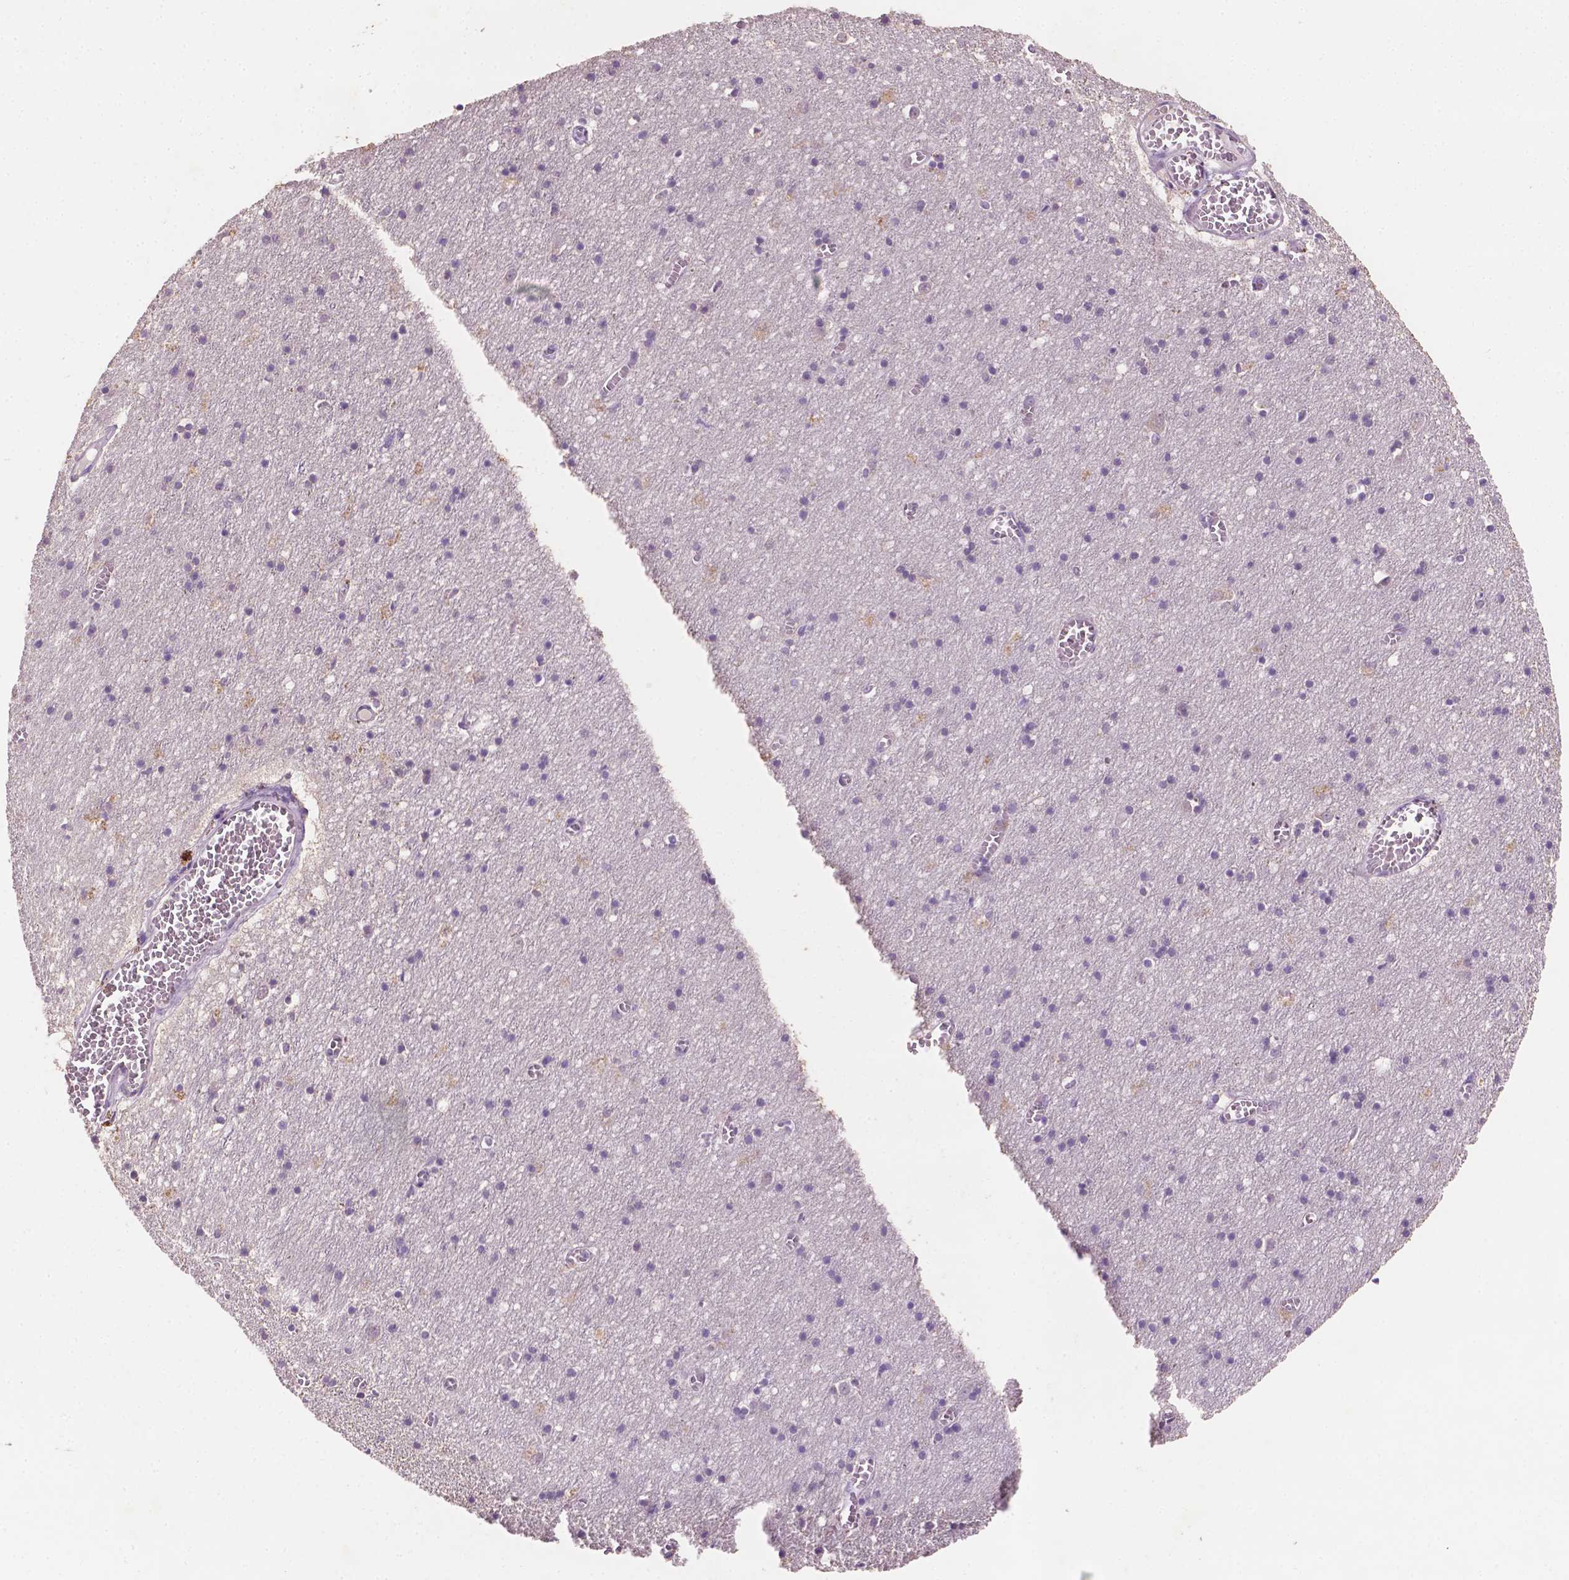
{"staining": {"intensity": "negative", "quantity": "none", "location": "none"}, "tissue": "cerebral cortex", "cell_type": "Endothelial cells", "image_type": "normal", "snomed": [{"axis": "morphology", "description": "Normal tissue, NOS"}, {"axis": "topography", "description": "Cerebral cortex"}], "caption": "The image demonstrates no significant expression in endothelial cells of cerebral cortex. (DAB (3,3'-diaminobenzidine) IHC, high magnification).", "gene": "MROH6", "patient": {"sex": "male", "age": 70}}